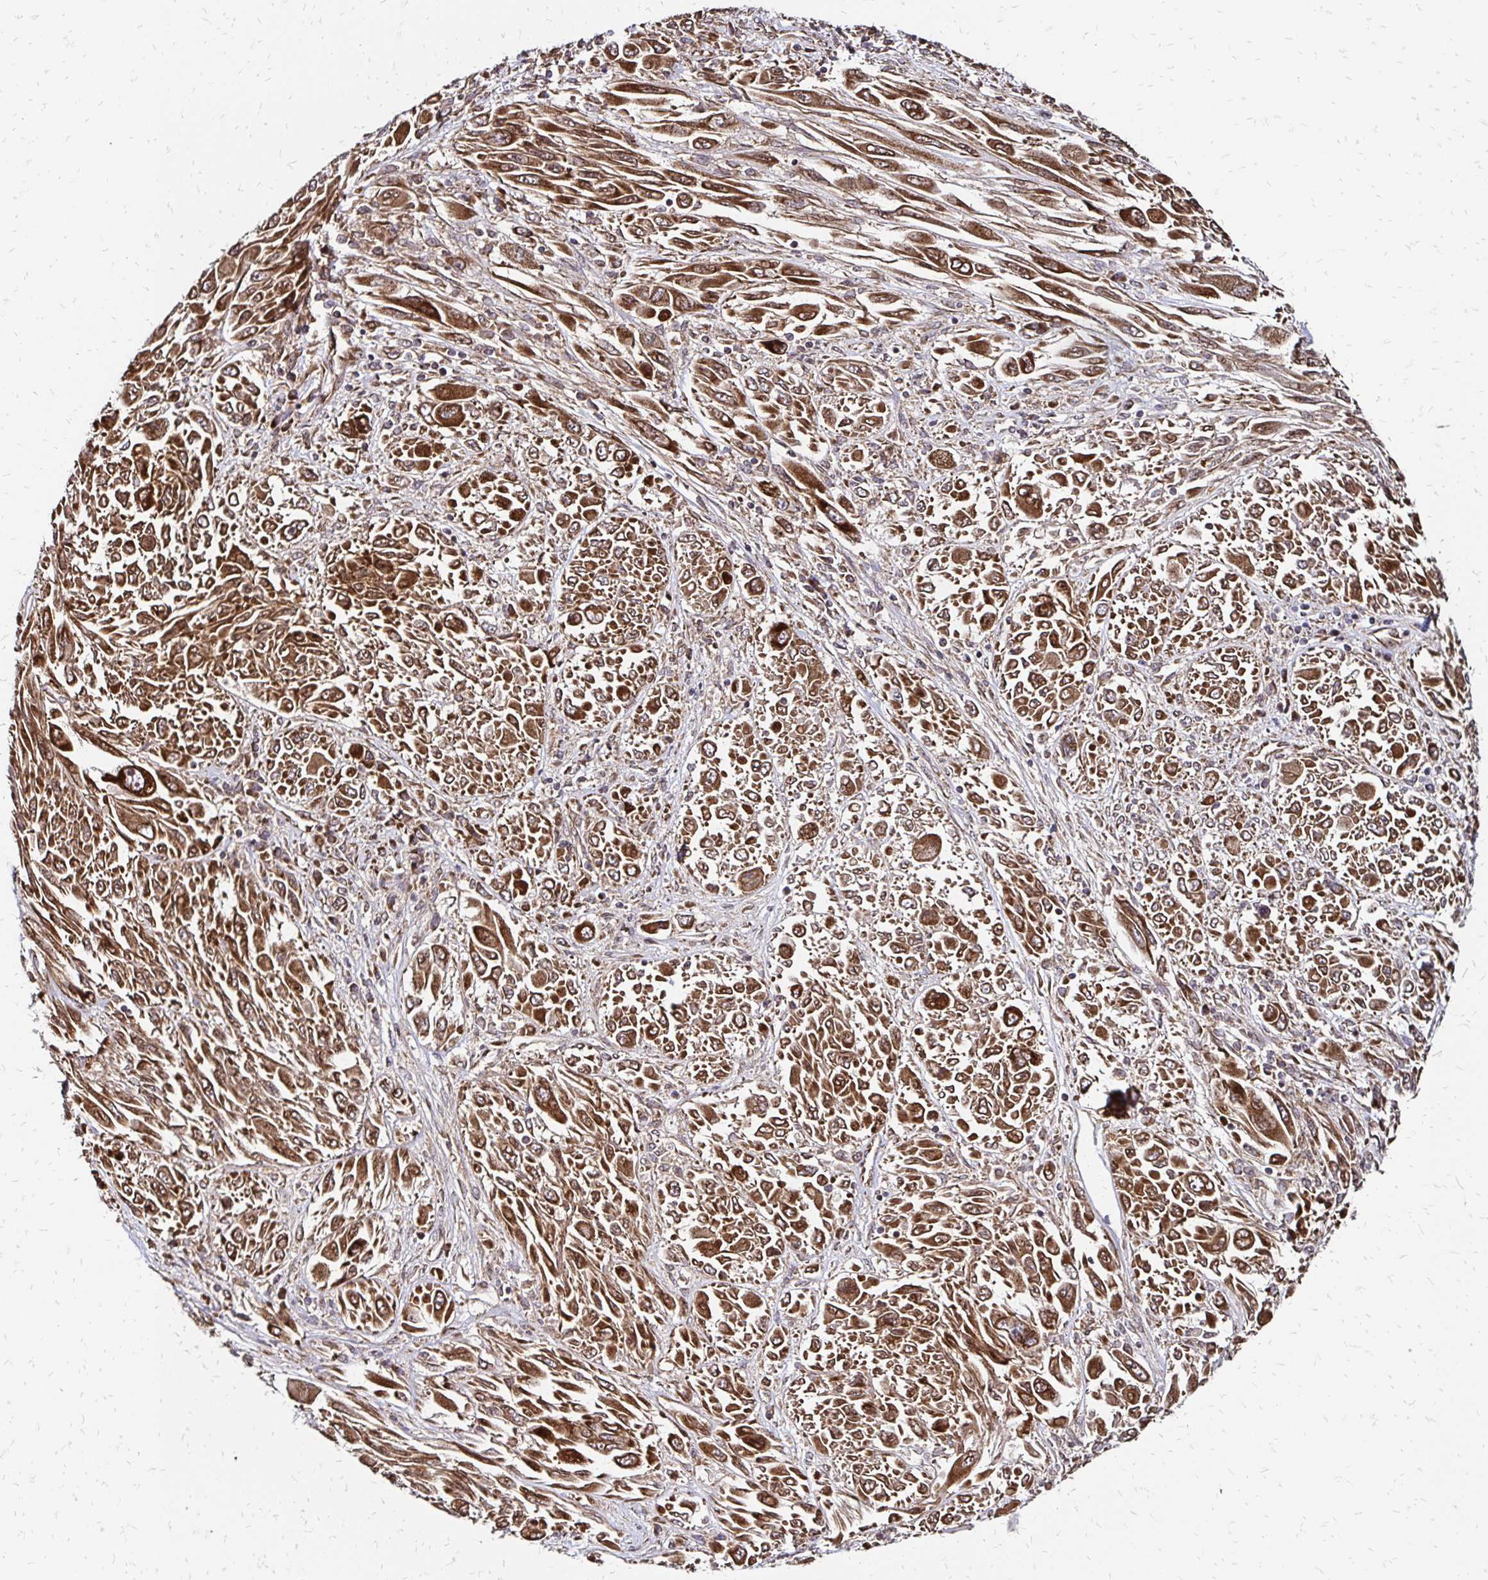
{"staining": {"intensity": "strong", "quantity": ">75%", "location": "cytoplasmic/membranous"}, "tissue": "melanoma", "cell_type": "Tumor cells", "image_type": "cancer", "snomed": [{"axis": "morphology", "description": "Malignant melanoma, NOS"}, {"axis": "topography", "description": "Skin"}], "caption": "DAB immunohistochemical staining of human melanoma demonstrates strong cytoplasmic/membranous protein staining in about >75% of tumor cells.", "gene": "ZW10", "patient": {"sex": "female", "age": 91}}